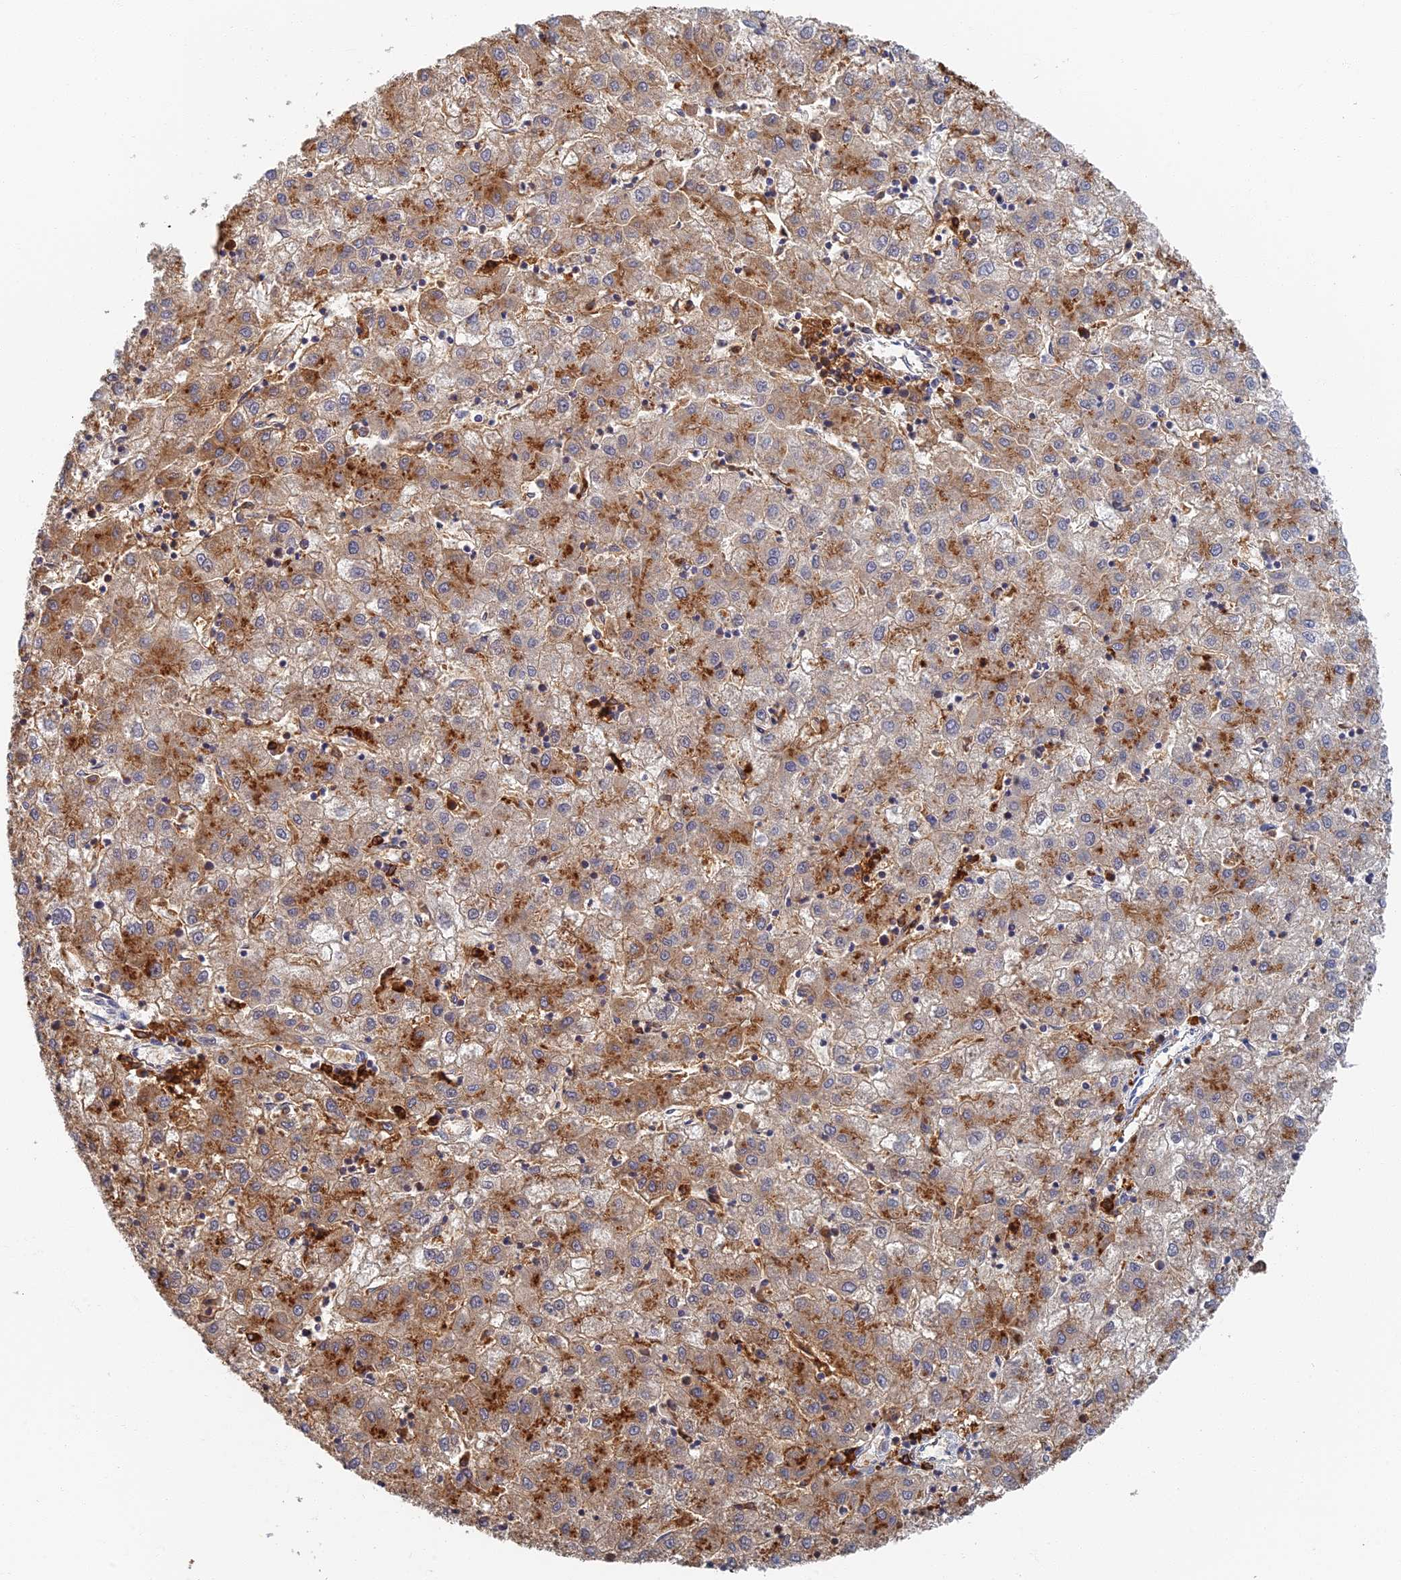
{"staining": {"intensity": "moderate", "quantity": "25%-75%", "location": "cytoplasmic/membranous"}, "tissue": "liver cancer", "cell_type": "Tumor cells", "image_type": "cancer", "snomed": [{"axis": "morphology", "description": "Carcinoma, Hepatocellular, NOS"}, {"axis": "topography", "description": "Liver"}], "caption": "Approximately 25%-75% of tumor cells in liver cancer (hepatocellular carcinoma) exhibit moderate cytoplasmic/membranous protein expression as visualized by brown immunohistochemical staining.", "gene": "GPATCH1", "patient": {"sex": "male", "age": 72}}